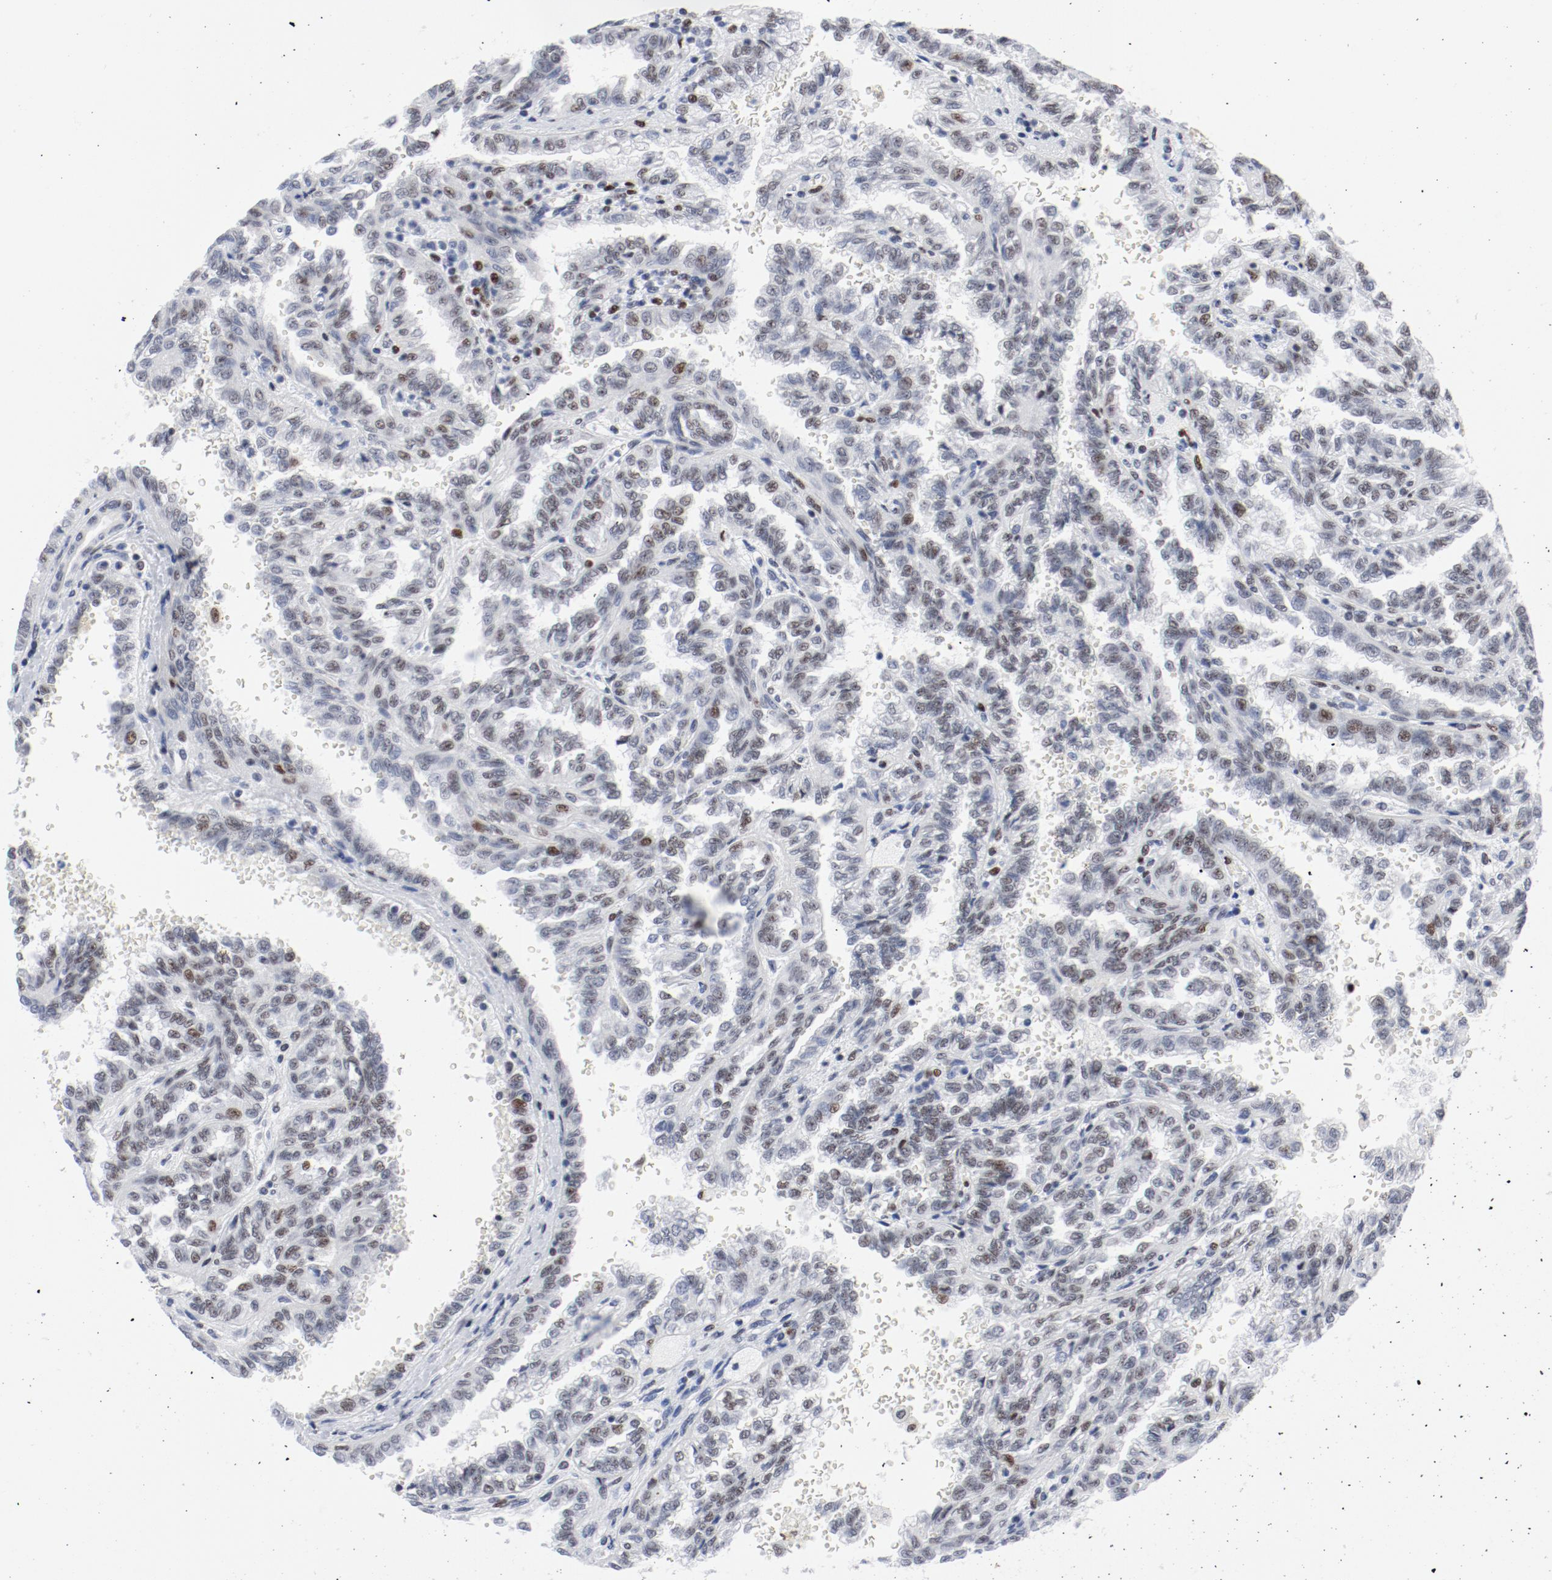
{"staining": {"intensity": "weak", "quantity": "25%-75%", "location": "nuclear"}, "tissue": "renal cancer", "cell_type": "Tumor cells", "image_type": "cancer", "snomed": [{"axis": "morphology", "description": "Inflammation, NOS"}, {"axis": "morphology", "description": "Adenocarcinoma, NOS"}, {"axis": "topography", "description": "Kidney"}], "caption": "Weak nuclear positivity is identified in about 25%-75% of tumor cells in renal adenocarcinoma.", "gene": "POLD1", "patient": {"sex": "male", "age": 68}}